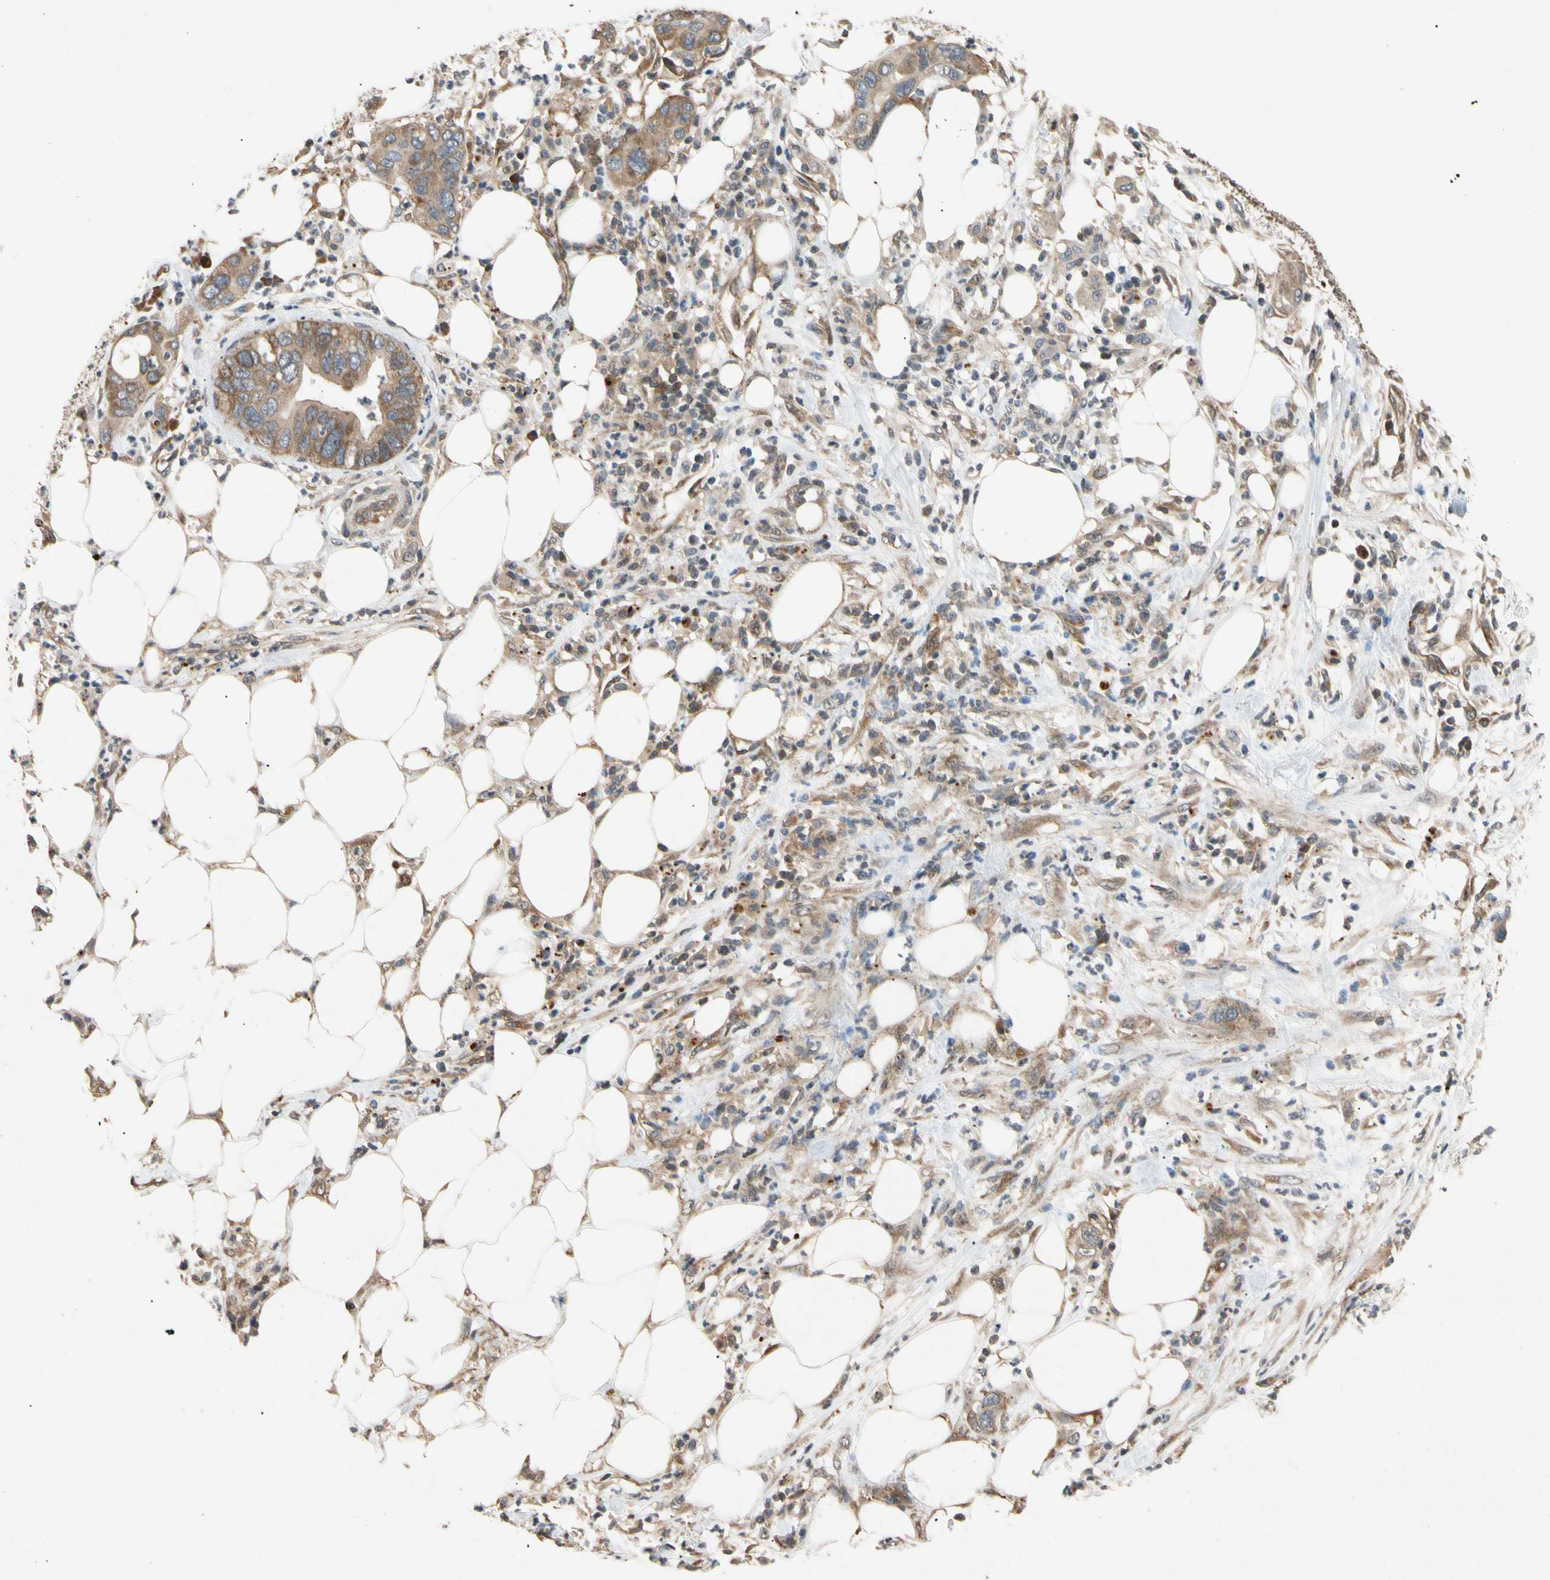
{"staining": {"intensity": "weak", "quantity": ">75%", "location": "cytoplasmic/membranous"}, "tissue": "pancreatic cancer", "cell_type": "Tumor cells", "image_type": "cancer", "snomed": [{"axis": "morphology", "description": "Adenocarcinoma, NOS"}, {"axis": "topography", "description": "Pancreas"}], "caption": "High-magnification brightfield microscopy of pancreatic cancer stained with DAB (3,3'-diaminobenzidine) (brown) and counterstained with hematoxylin (blue). tumor cells exhibit weak cytoplasmic/membranous expression is seen in approximately>75% of cells.", "gene": "EIF1AX", "patient": {"sex": "female", "age": 71}}